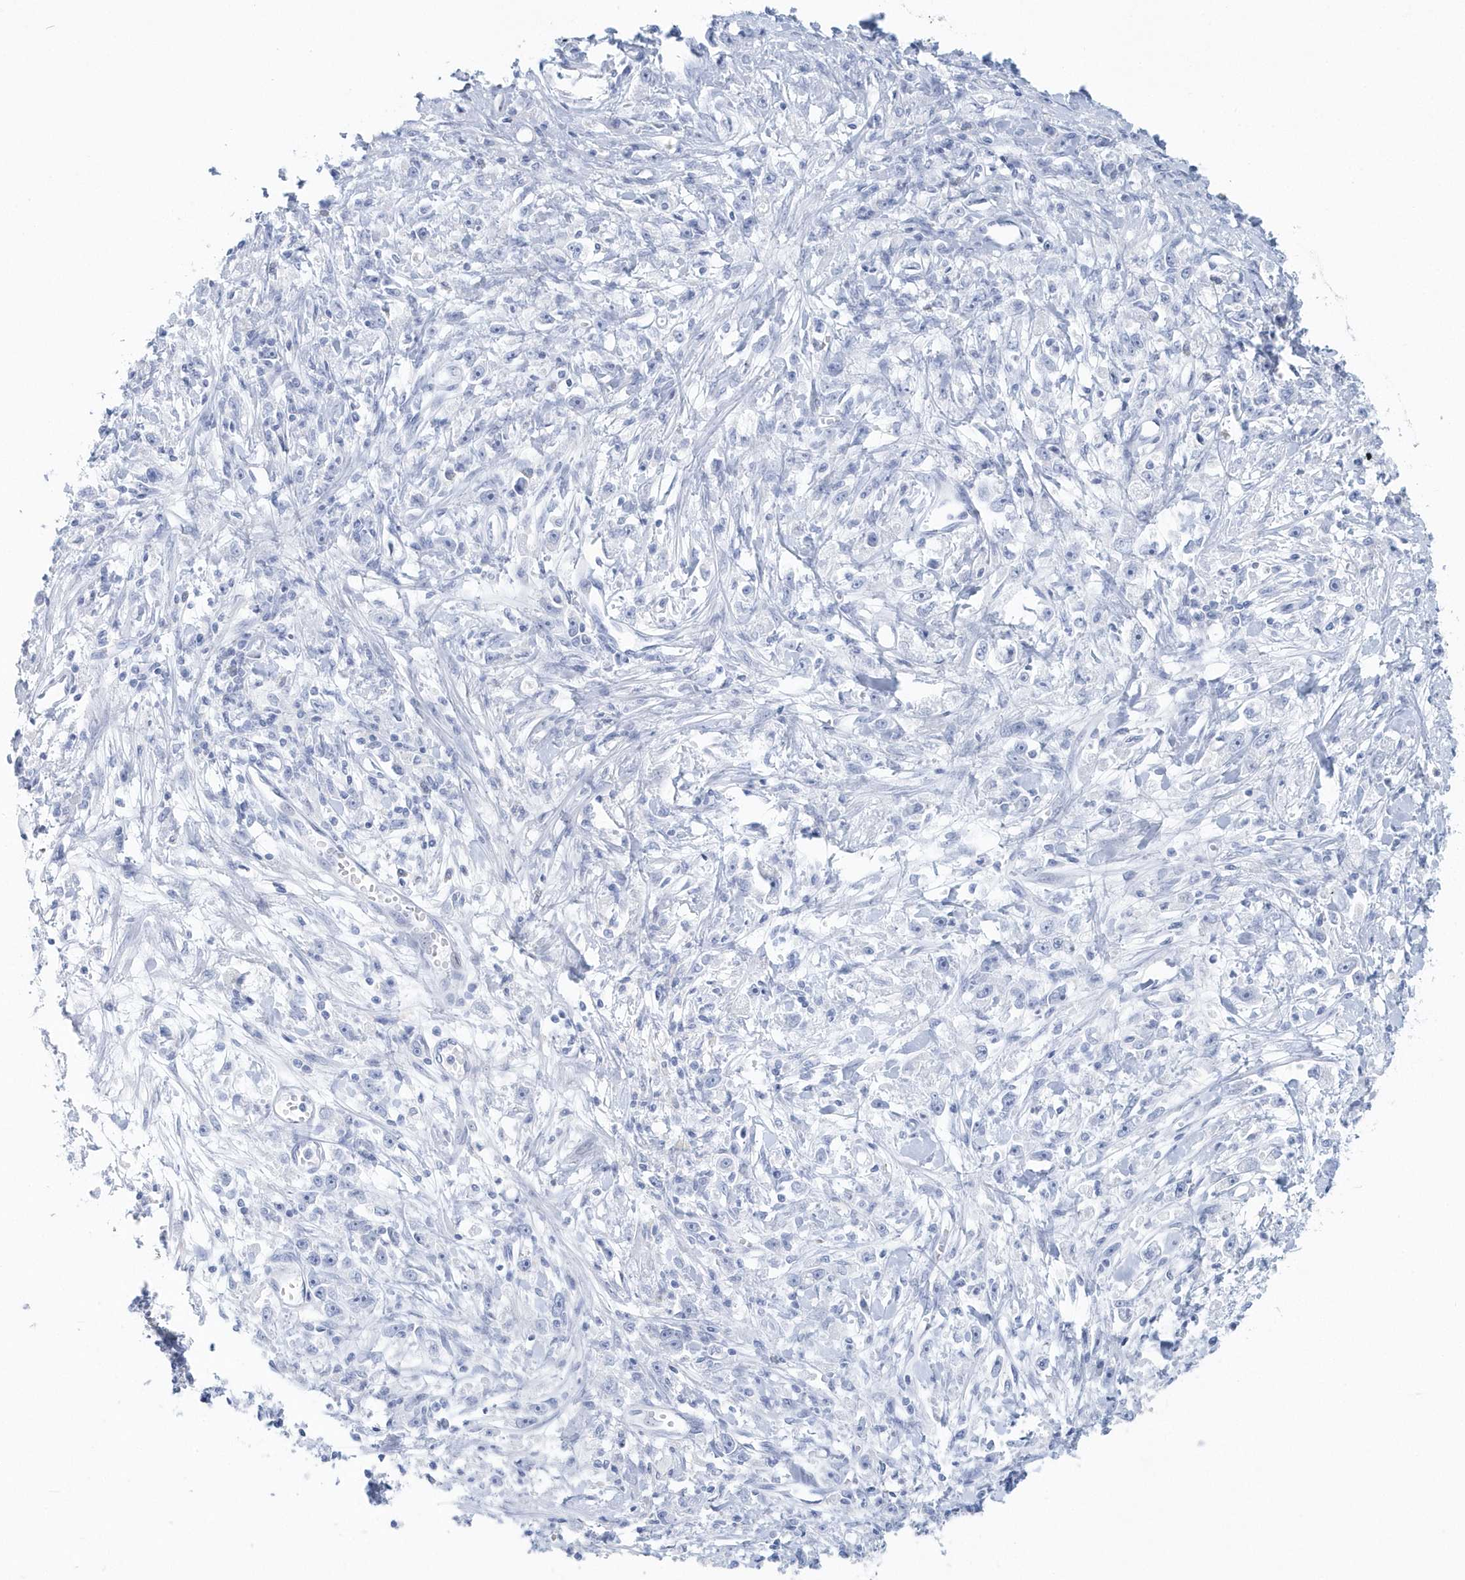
{"staining": {"intensity": "negative", "quantity": "none", "location": "none"}, "tissue": "stomach cancer", "cell_type": "Tumor cells", "image_type": "cancer", "snomed": [{"axis": "morphology", "description": "Adenocarcinoma, NOS"}, {"axis": "topography", "description": "Stomach"}], "caption": "The image reveals no staining of tumor cells in stomach cancer (adenocarcinoma). (DAB (3,3'-diaminobenzidine) immunohistochemistry (IHC) with hematoxylin counter stain).", "gene": "PTPRO", "patient": {"sex": "female", "age": 59}}